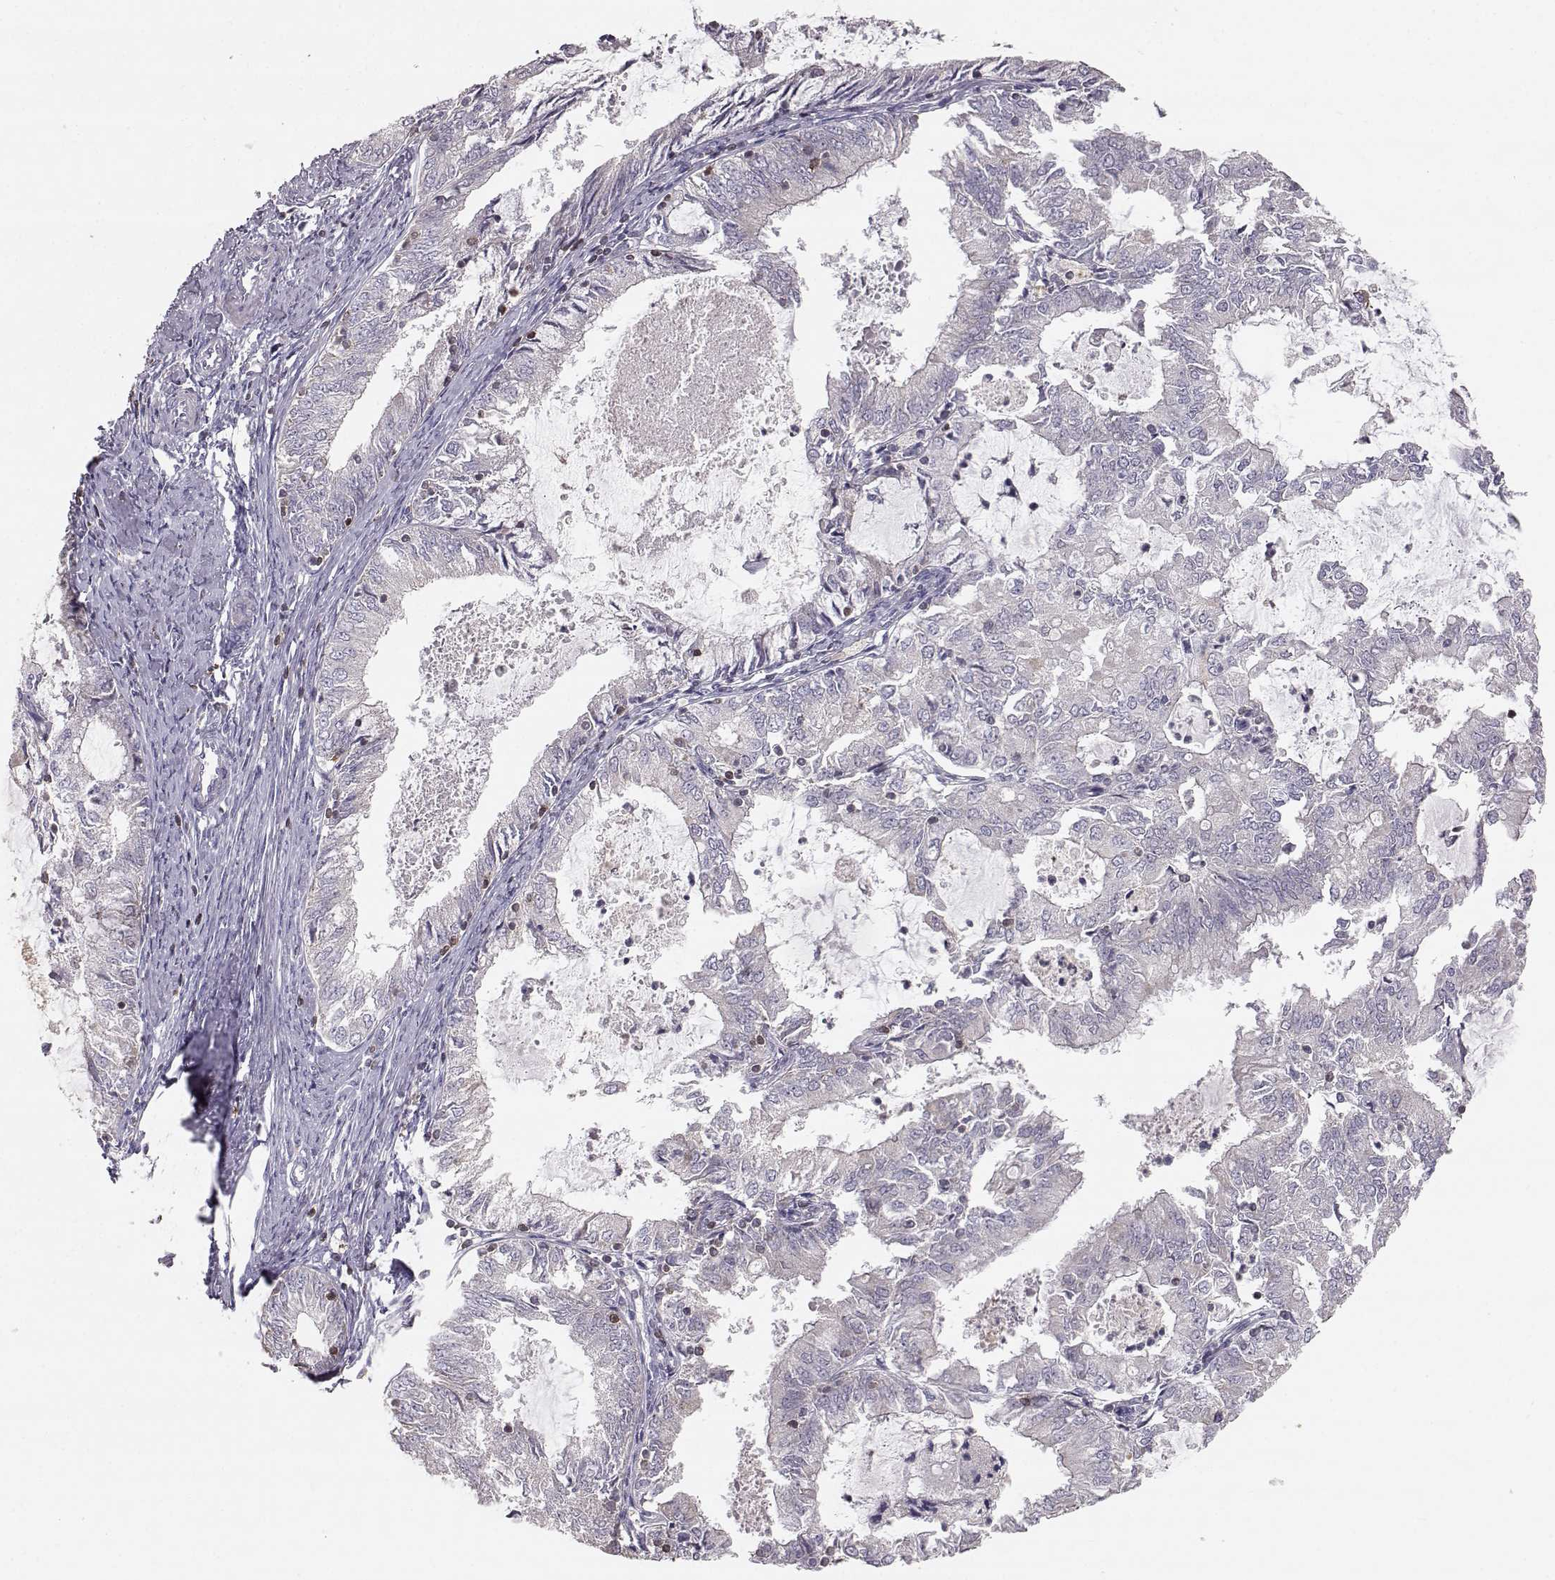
{"staining": {"intensity": "negative", "quantity": "none", "location": "none"}, "tissue": "endometrial cancer", "cell_type": "Tumor cells", "image_type": "cancer", "snomed": [{"axis": "morphology", "description": "Adenocarcinoma, NOS"}, {"axis": "topography", "description": "Endometrium"}], "caption": "A high-resolution photomicrograph shows IHC staining of adenocarcinoma (endometrial), which demonstrates no significant expression in tumor cells.", "gene": "GRAP2", "patient": {"sex": "female", "age": 57}}